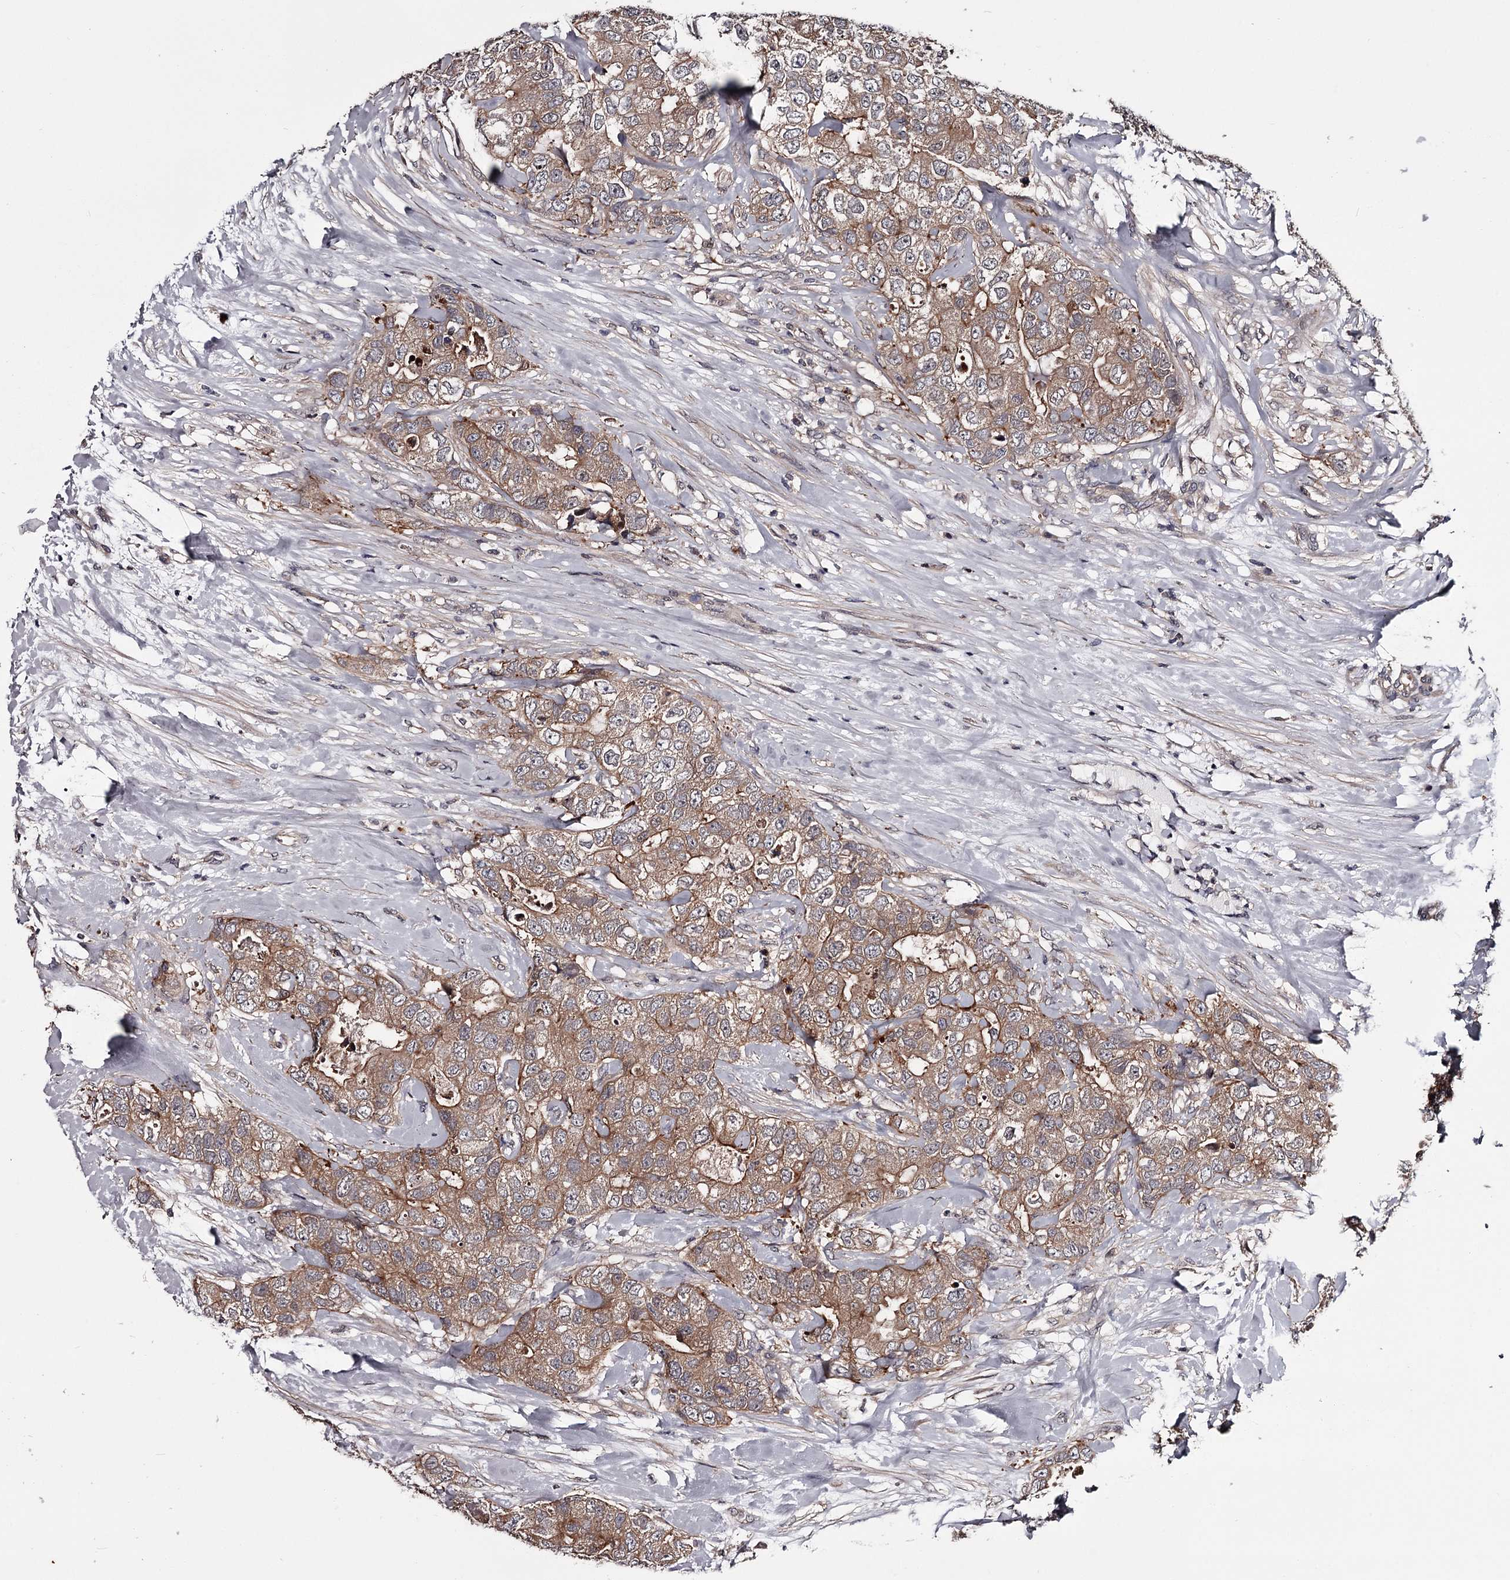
{"staining": {"intensity": "moderate", "quantity": ">75%", "location": "cytoplasmic/membranous"}, "tissue": "breast cancer", "cell_type": "Tumor cells", "image_type": "cancer", "snomed": [{"axis": "morphology", "description": "Duct carcinoma"}, {"axis": "topography", "description": "Breast"}], "caption": "Human breast invasive ductal carcinoma stained with a brown dye reveals moderate cytoplasmic/membranous positive staining in approximately >75% of tumor cells.", "gene": "DAO", "patient": {"sex": "female", "age": 62}}